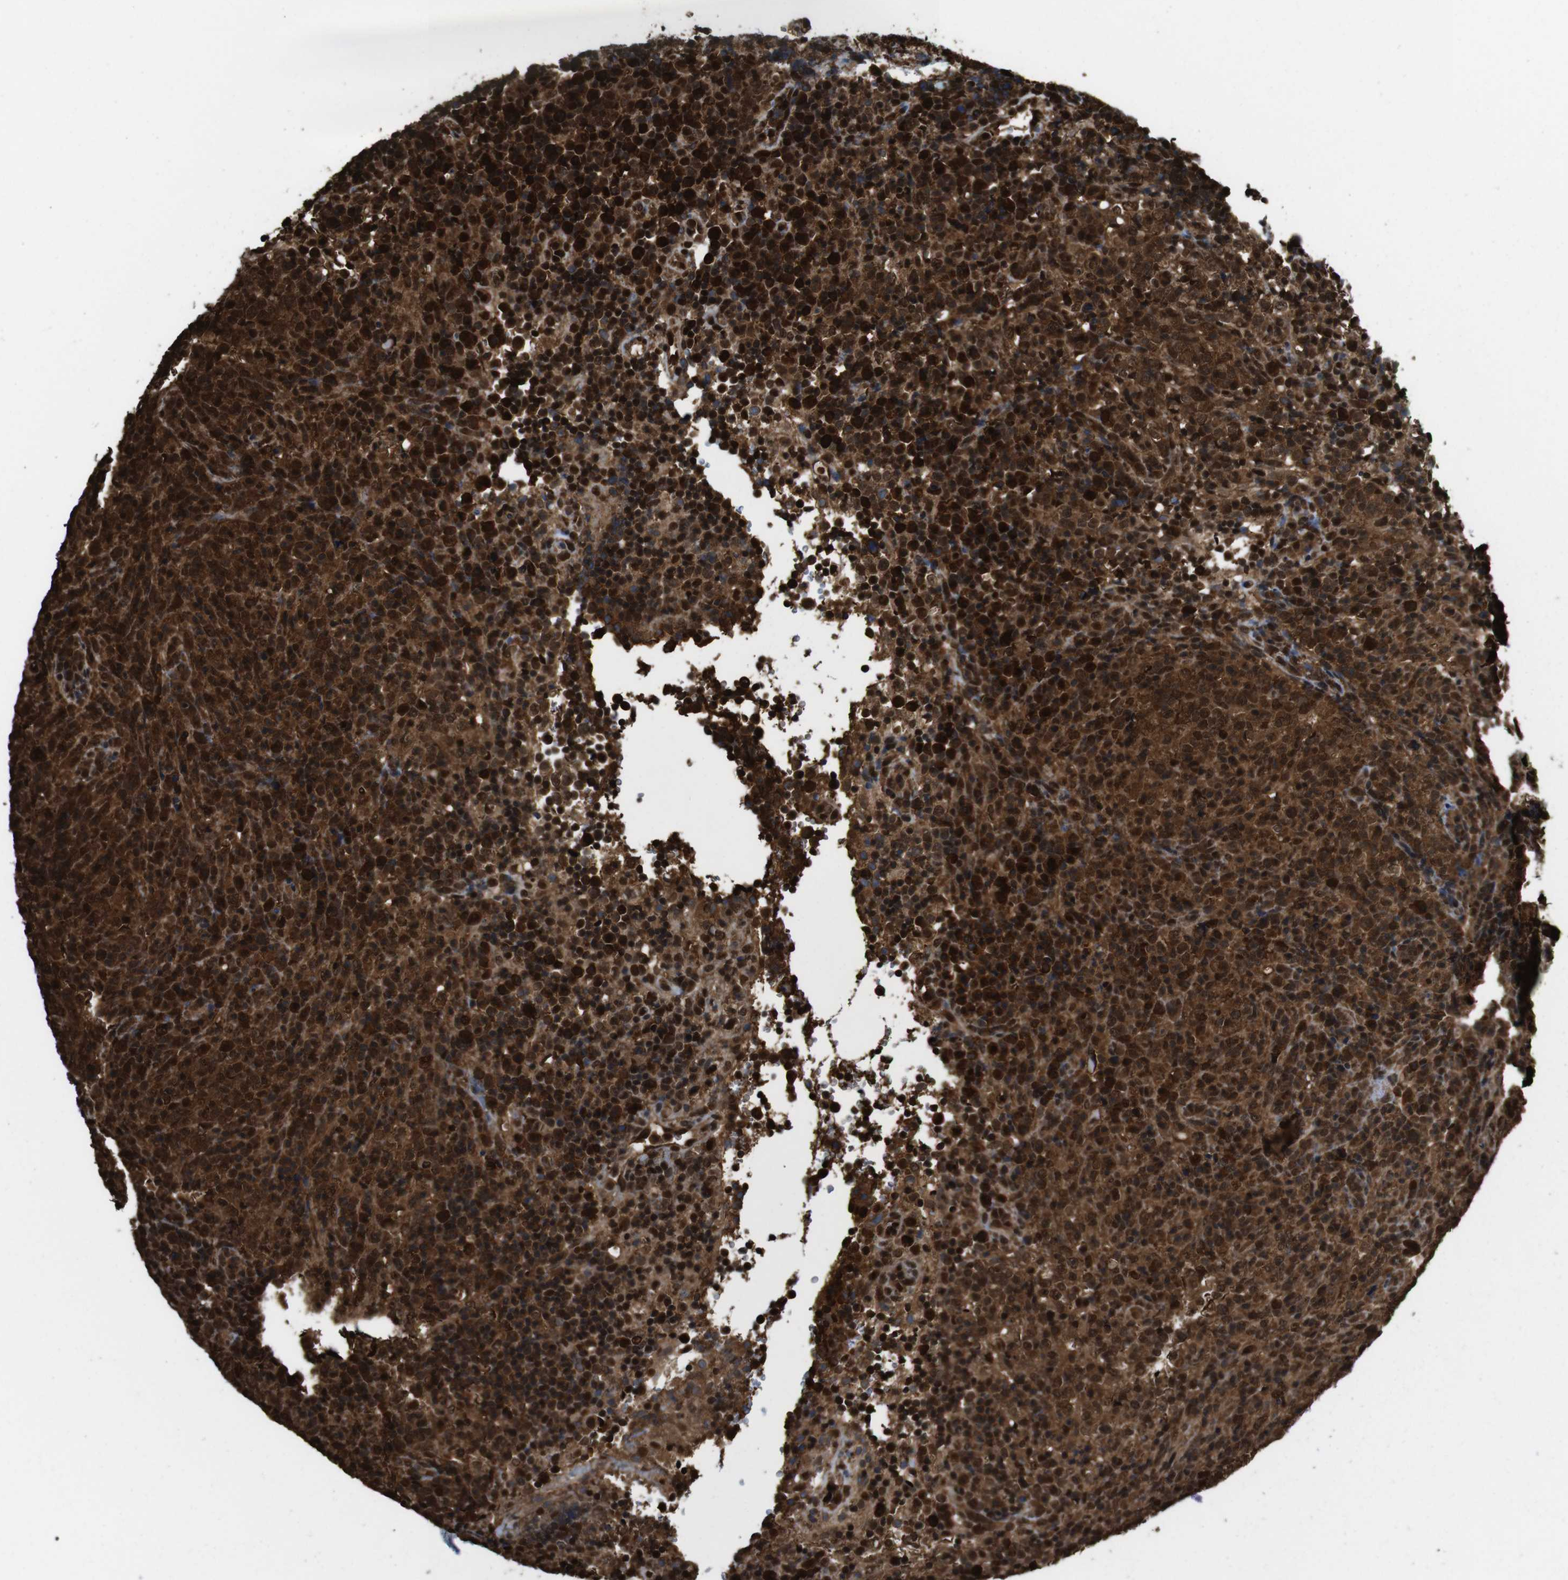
{"staining": {"intensity": "strong", "quantity": ">75%", "location": "cytoplasmic/membranous,nuclear"}, "tissue": "lymphoma", "cell_type": "Tumor cells", "image_type": "cancer", "snomed": [{"axis": "morphology", "description": "Malignant lymphoma, non-Hodgkin's type, High grade"}, {"axis": "topography", "description": "Lymph node"}], "caption": "Strong cytoplasmic/membranous and nuclear expression for a protein is present in about >75% of tumor cells of malignant lymphoma, non-Hodgkin's type (high-grade) using immunohistochemistry (IHC).", "gene": "VCP", "patient": {"sex": "female", "age": 76}}